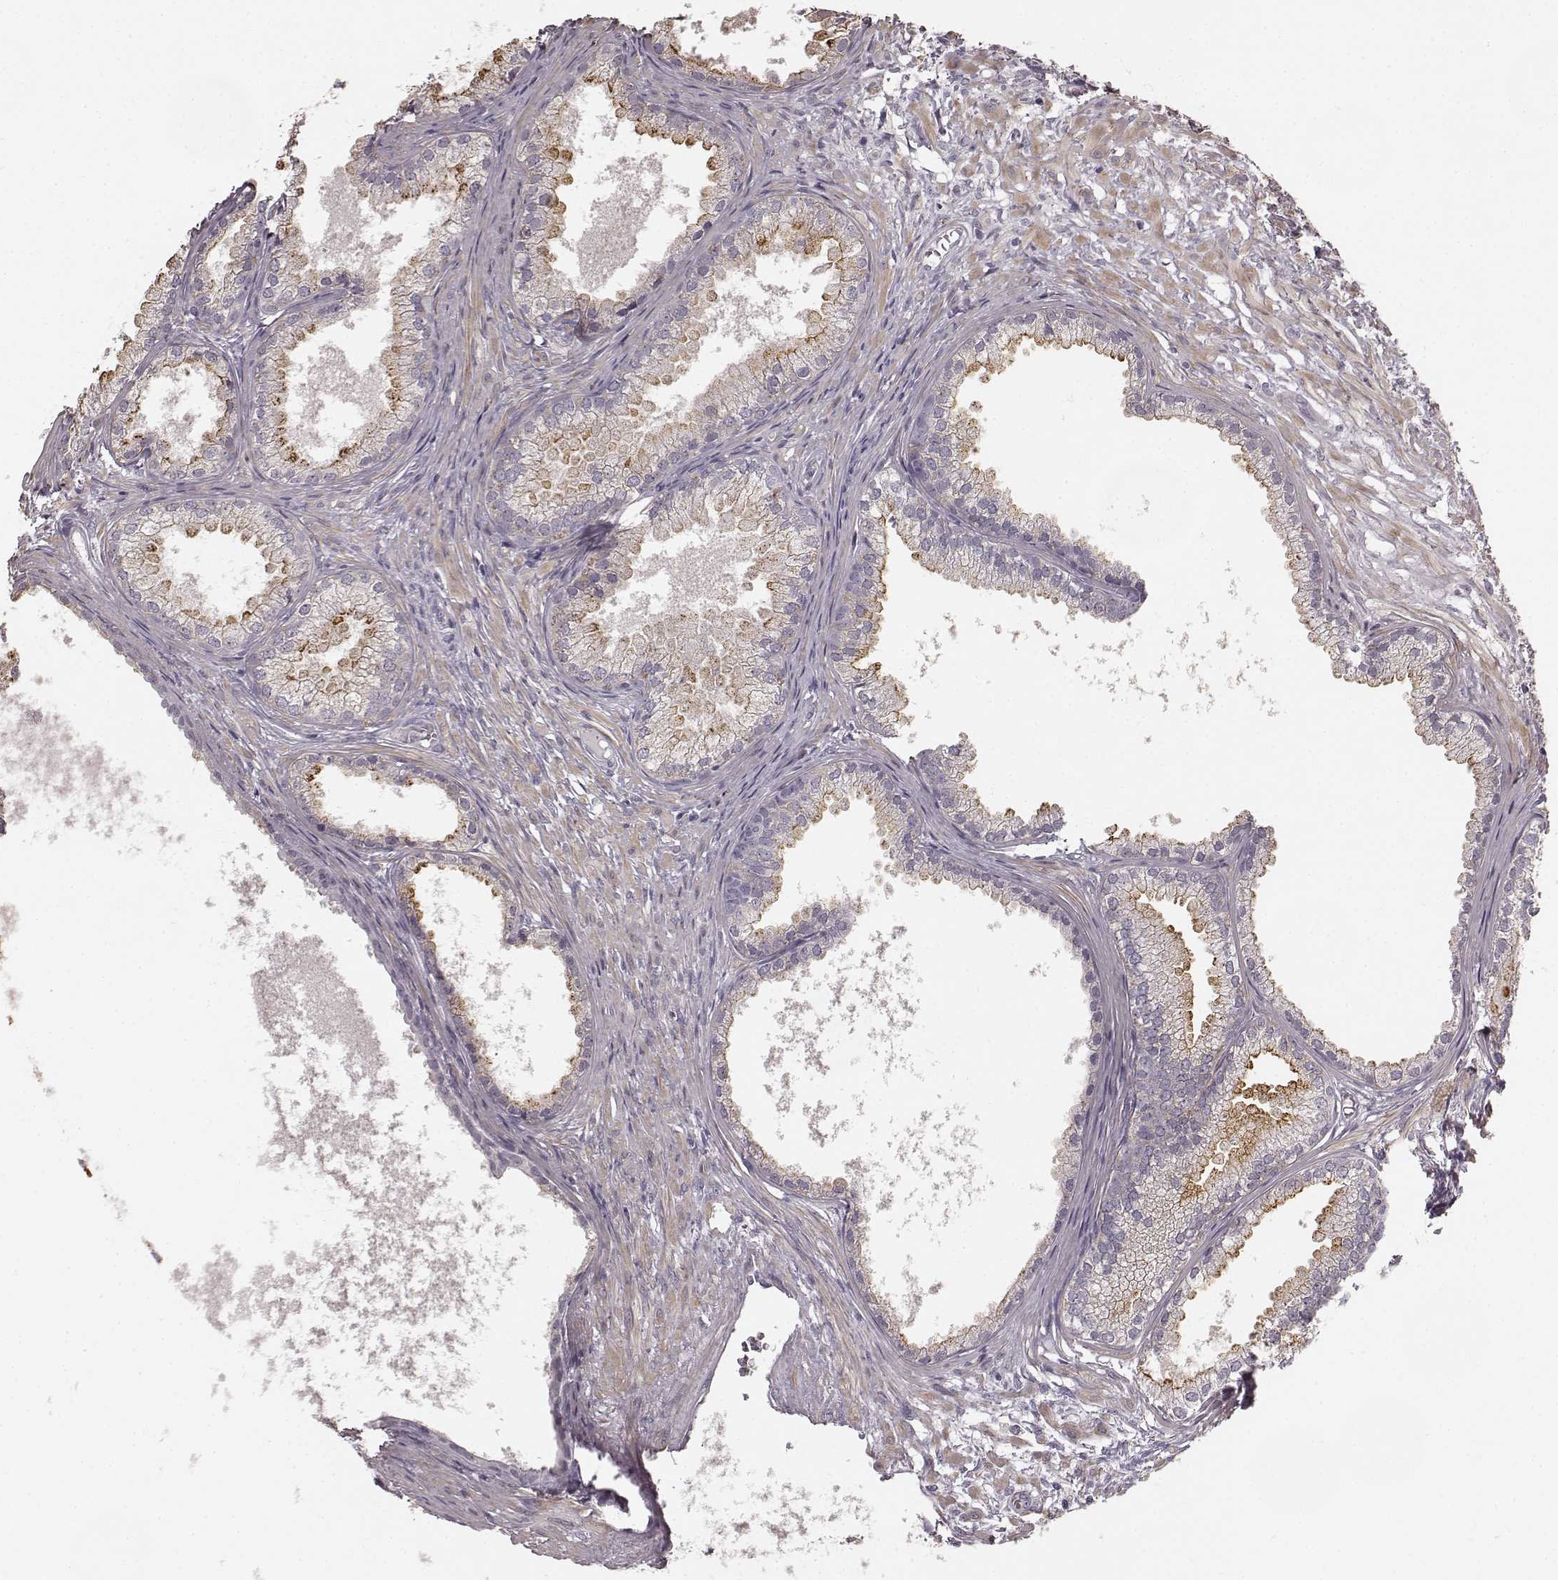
{"staining": {"intensity": "strong", "quantity": "<25%", "location": "cytoplasmic/membranous"}, "tissue": "prostate cancer", "cell_type": "Tumor cells", "image_type": "cancer", "snomed": [{"axis": "morphology", "description": "Adenocarcinoma, High grade"}, {"axis": "topography", "description": "Prostate"}], "caption": "The histopathology image reveals immunohistochemical staining of adenocarcinoma (high-grade) (prostate). There is strong cytoplasmic/membranous expression is identified in approximately <25% of tumor cells.", "gene": "RIT2", "patient": {"sex": "male", "age": 83}}